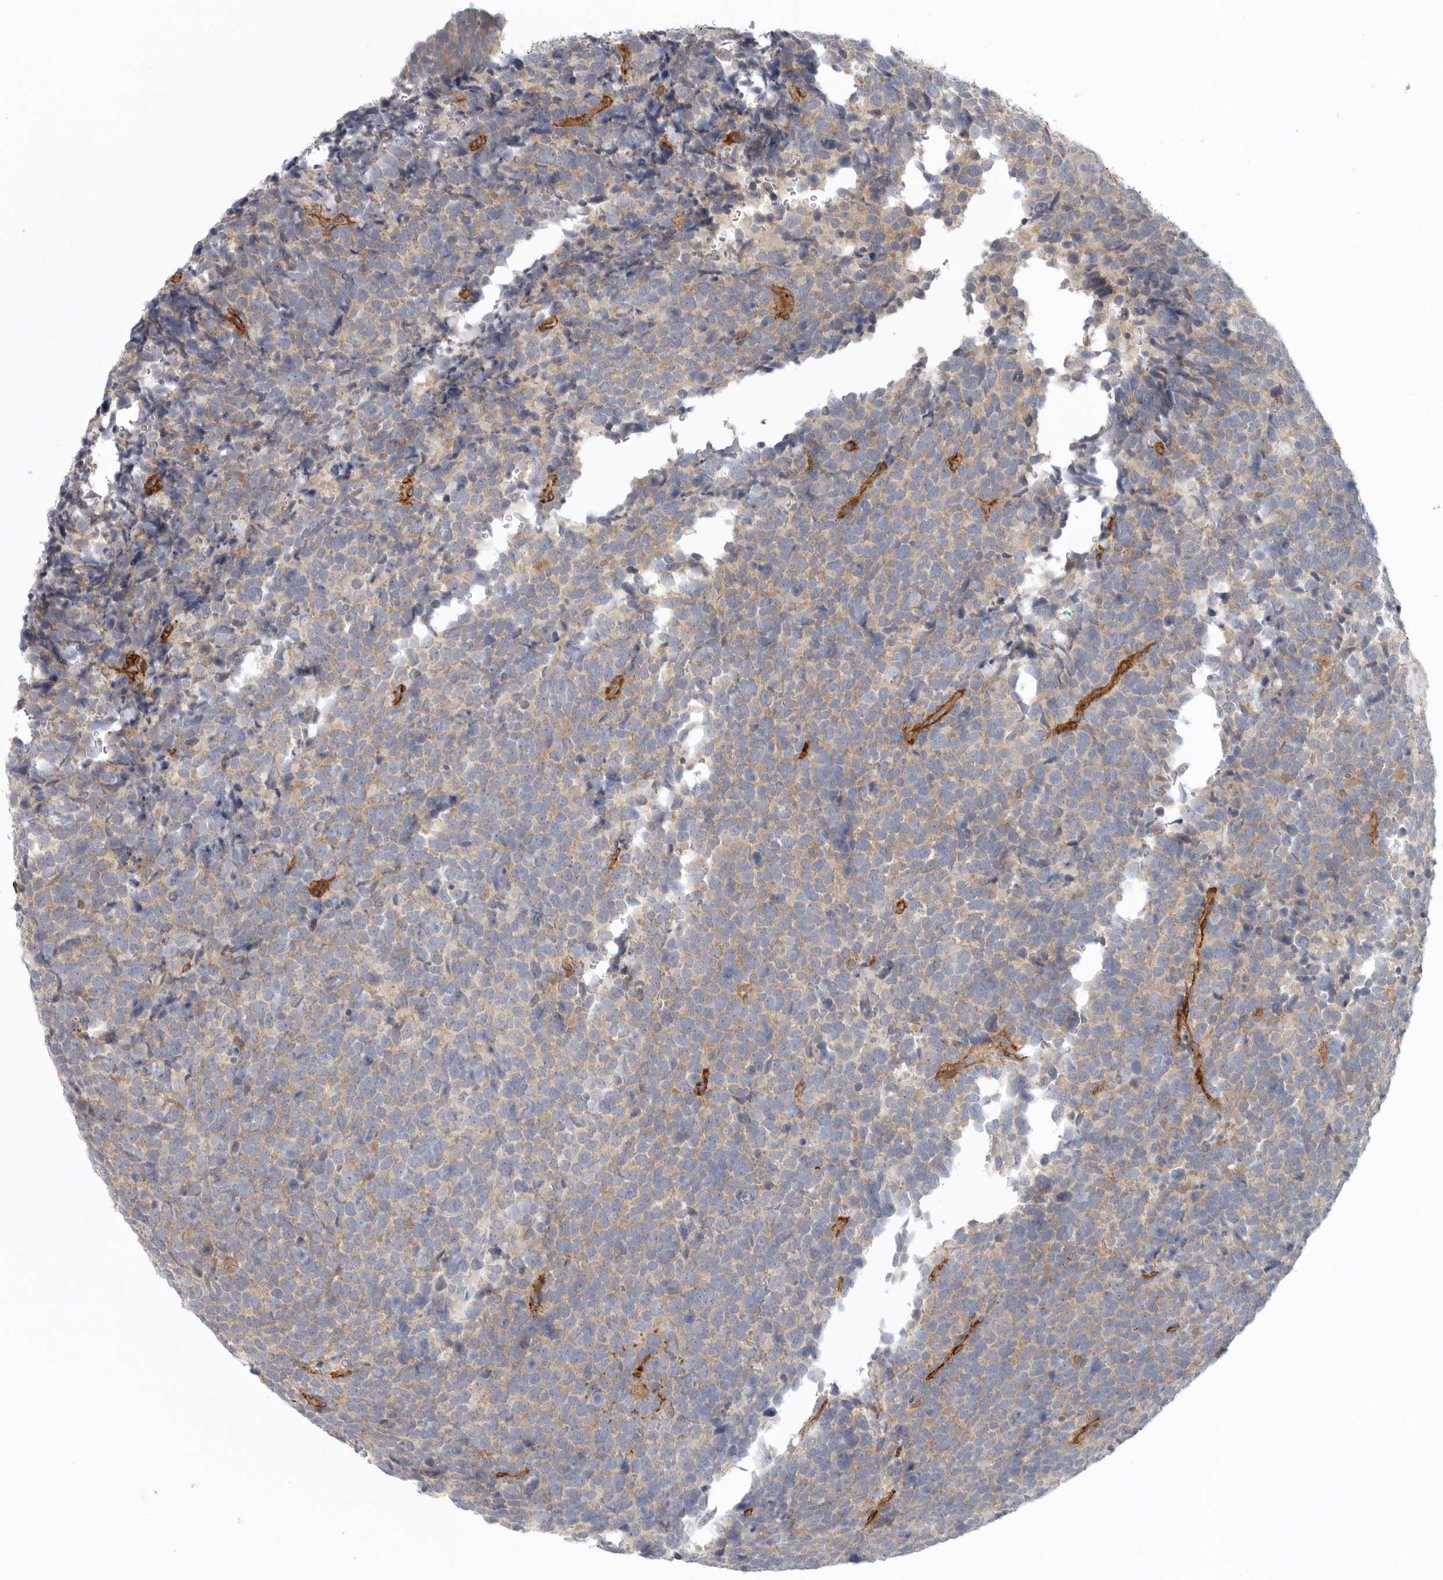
{"staining": {"intensity": "weak", "quantity": ">75%", "location": "cytoplasmic/membranous"}, "tissue": "urothelial cancer", "cell_type": "Tumor cells", "image_type": "cancer", "snomed": [{"axis": "morphology", "description": "Urothelial carcinoma, High grade"}, {"axis": "topography", "description": "Urinary bladder"}], "caption": "Protein expression analysis of high-grade urothelial carcinoma exhibits weak cytoplasmic/membranous positivity in about >75% of tumor cells.", "gene": "LONRF1", "patient": {"sex": "female", "age": 82}}